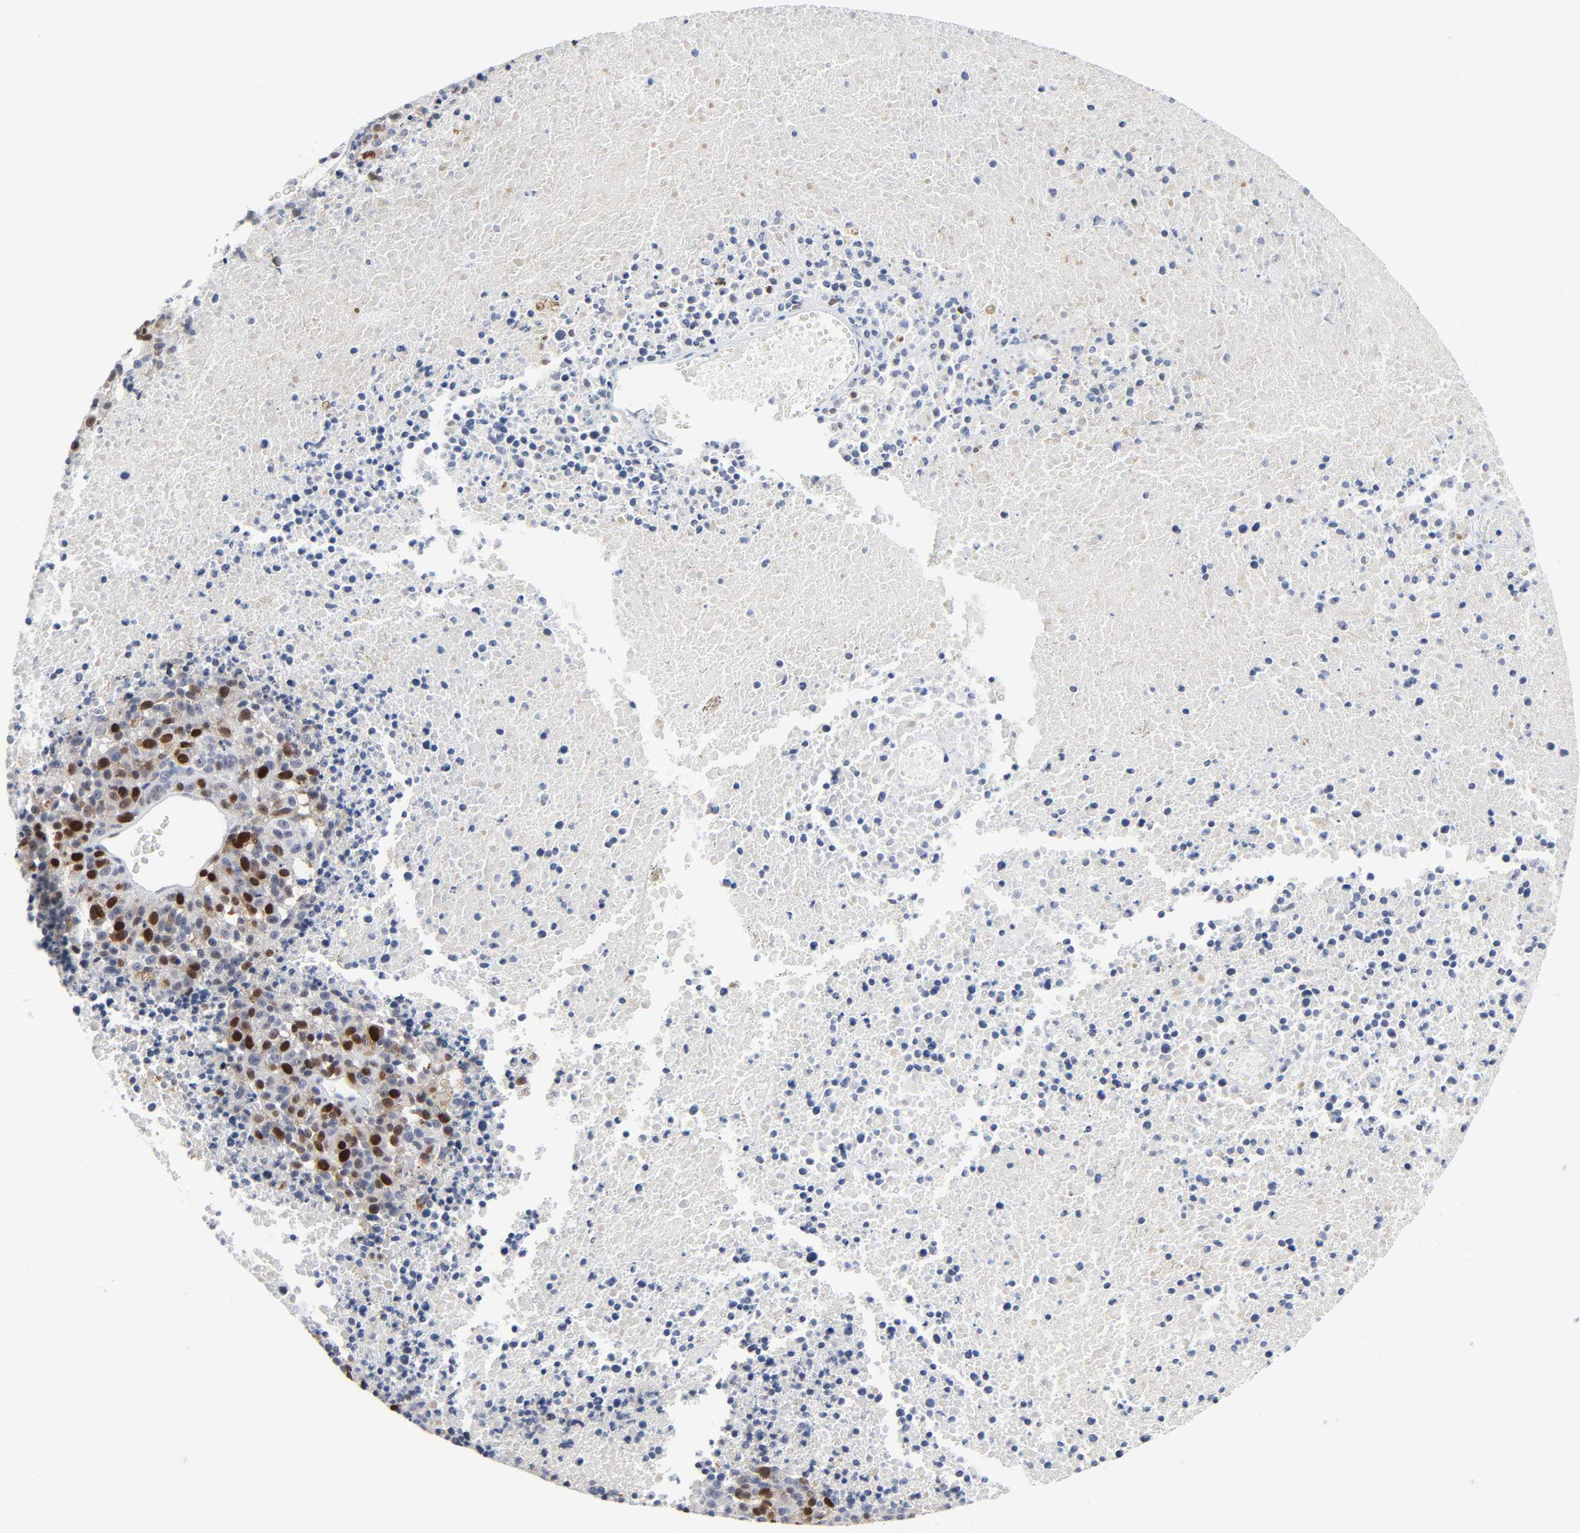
{"staining": {"intensity": "strong", "quantity": "<25%", "location": "nuclear"}, "tissue": "melanoma", "cell_type": "Tumor cells", "image_type": "cancer", "snomed": [{"axis": "morphology", "description": "Malignant melanoma, Metastatic site"}, {"axis": "topography", "description": "Cerebral cortex"}], "caption": "Immunohistochemistry photomicrograph of neoplastic tissue: melanoma stained using immunohistochemistry (IHC) exhibits medium levels of strong protein expression localized specifically in the nuclear of tumor cells, appearing as a nuclear brown color.", "gene": "WEE1", "patient": {"sex": "female", "age": 52}}